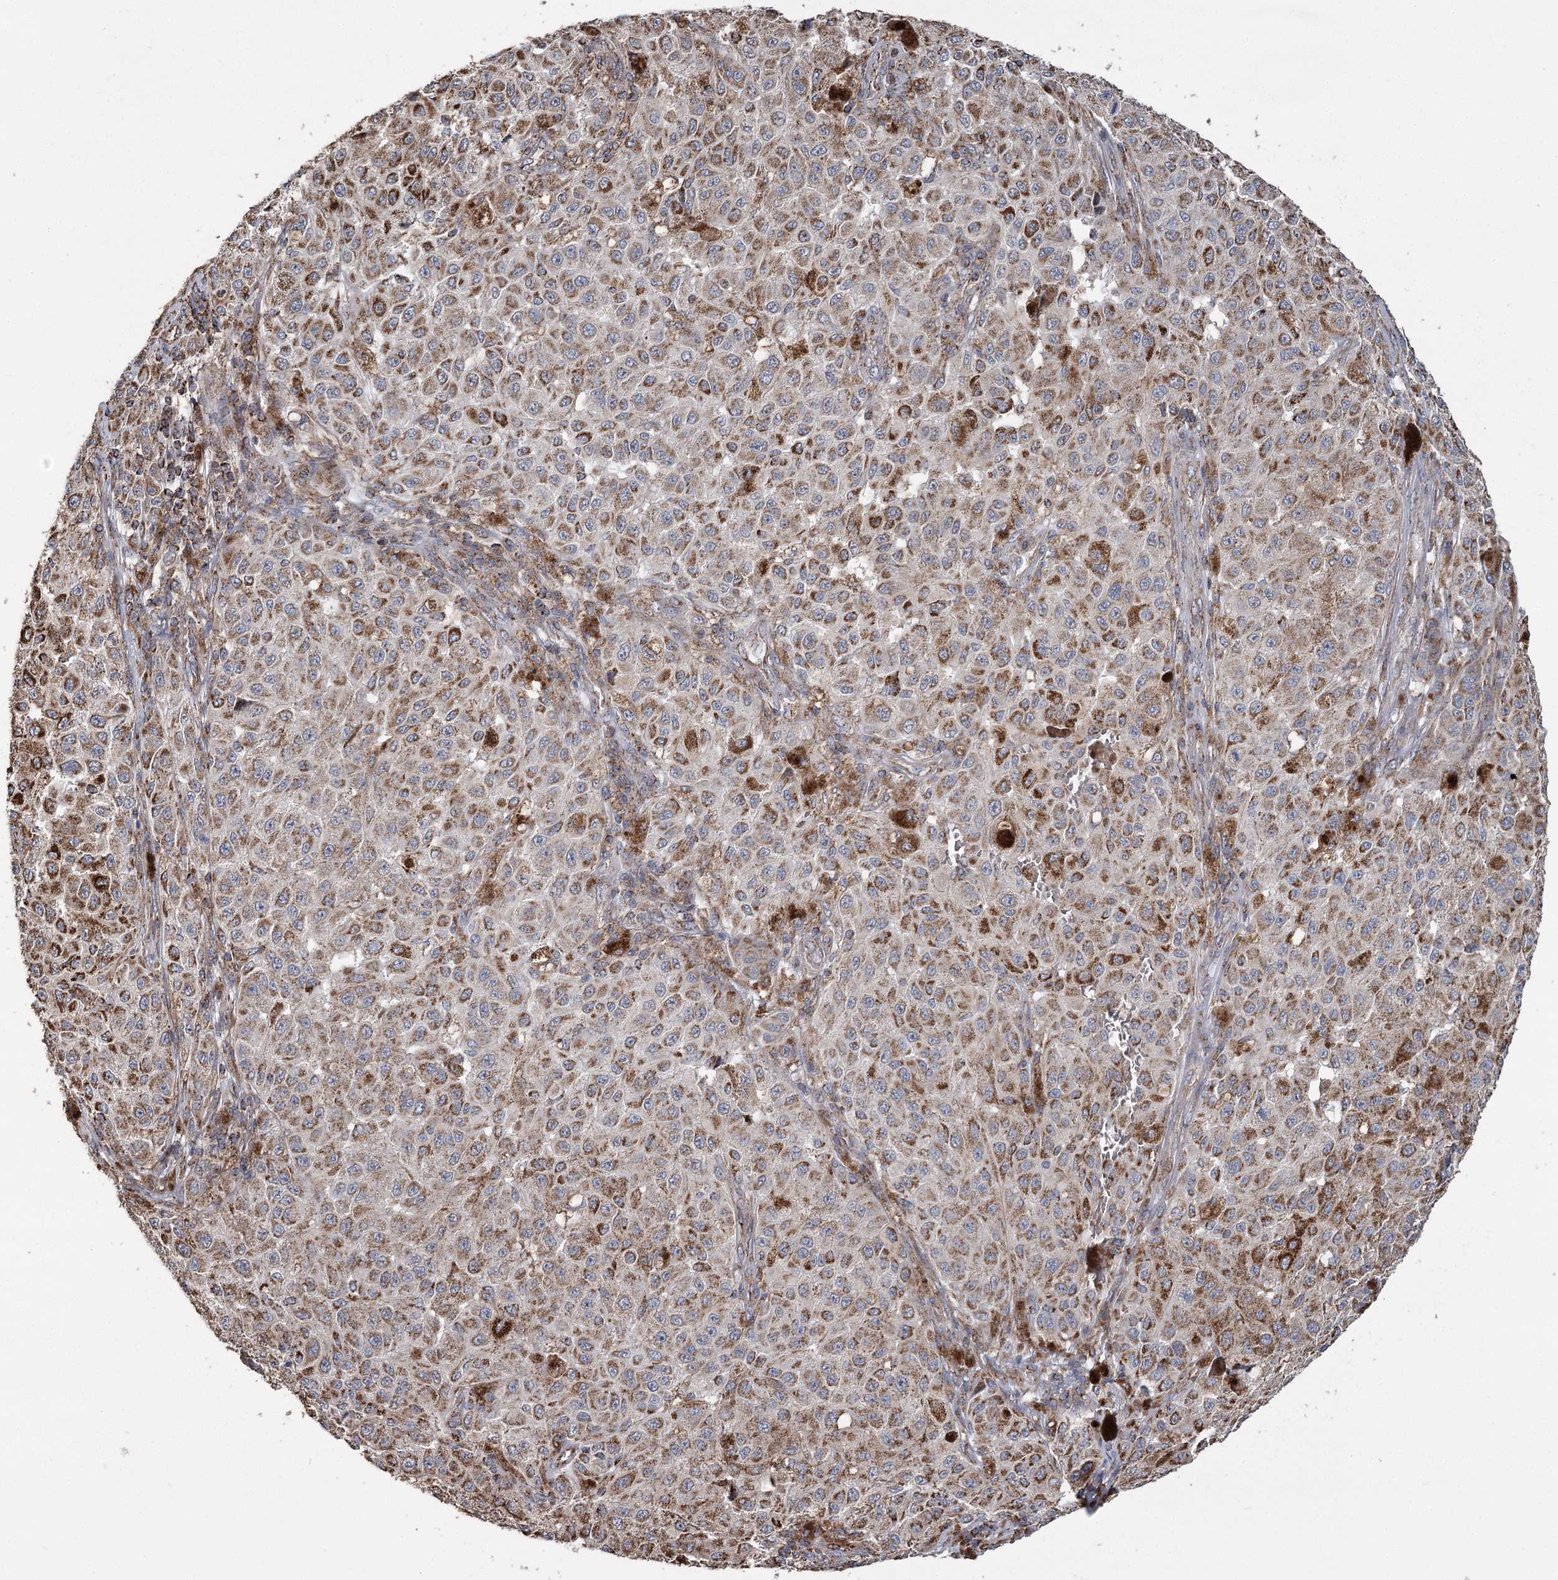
{"staining": {"intensity": "strong", "quantity": ">75%", "location": "cytoplasmic/membranous"}, "tissue": "melanoma", "cell_type": "Tumor cells", "image_type": "cancer", "snomed": [{"axis": "morphology", "description": "Malignant melanoma, NOS"}, {"axis": "topography", "description": "Skin"}], "caption": "Melanoma stained with a protein marker displays strong staining in tumor cells.", "gene": "RANBP3L", "patient": {"sex": "female", "age": 64}}